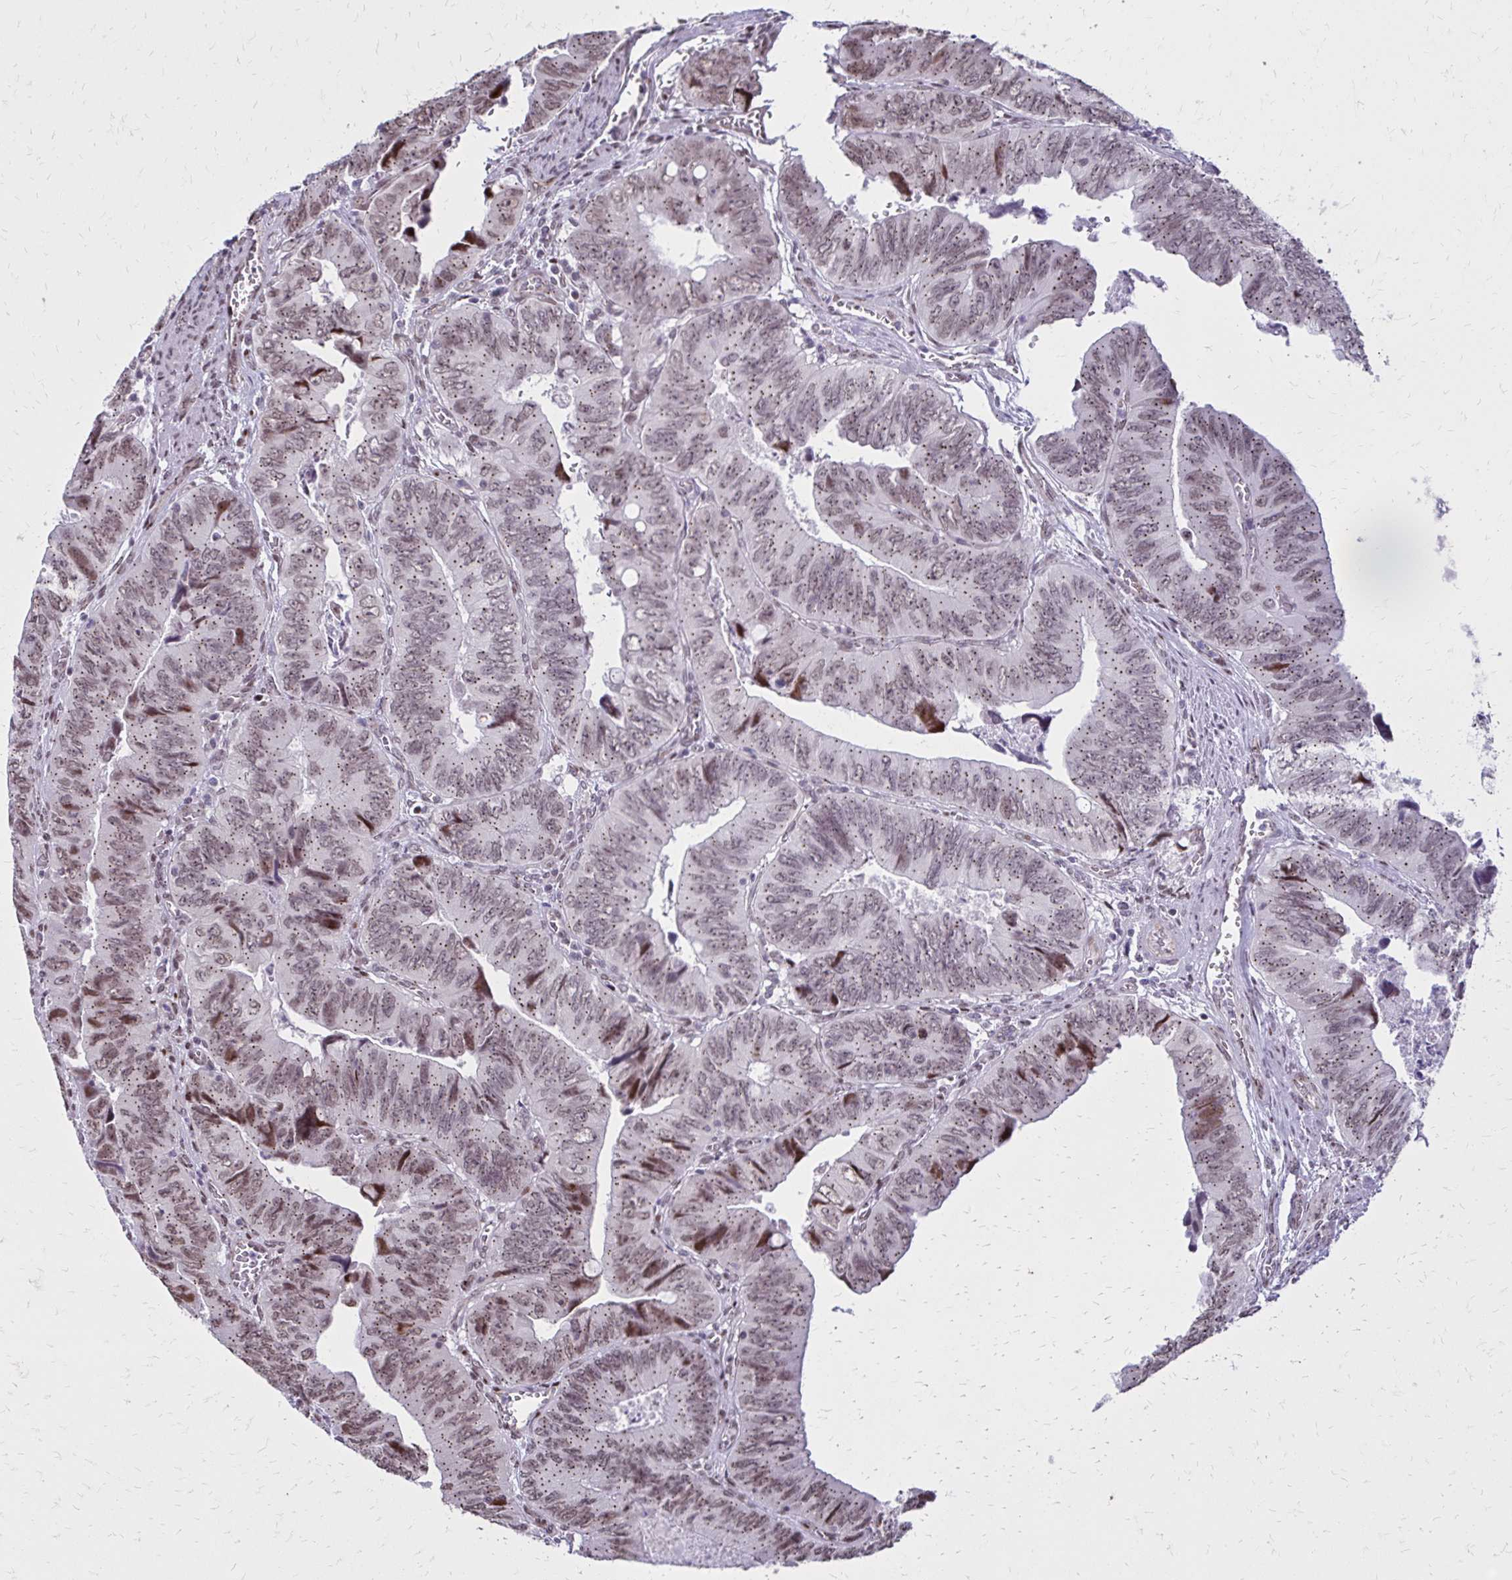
{"staining": {"intensity": "moderate", "quantity": ">75%", "location": "cytoplasmic/membranous,nuclear"}, "tissue": "colorectal cancer", "cell_type": "Tumor cells", "image_type": "cancer", "snomed": [{"axis": "morphology", "description": "Adenocarcinoma, NOS"}, {"axis": "topography", "description": "Colon"}], "caption": "The micrograph demonstrates a brown stain indicating the presence of a protein in the cytoplasmic/membranous and nuclear of tumor cells in adenocarcinoma (colorectal).", "gene": "TOB1", "patient": {"sex": "female", "age": 84}}